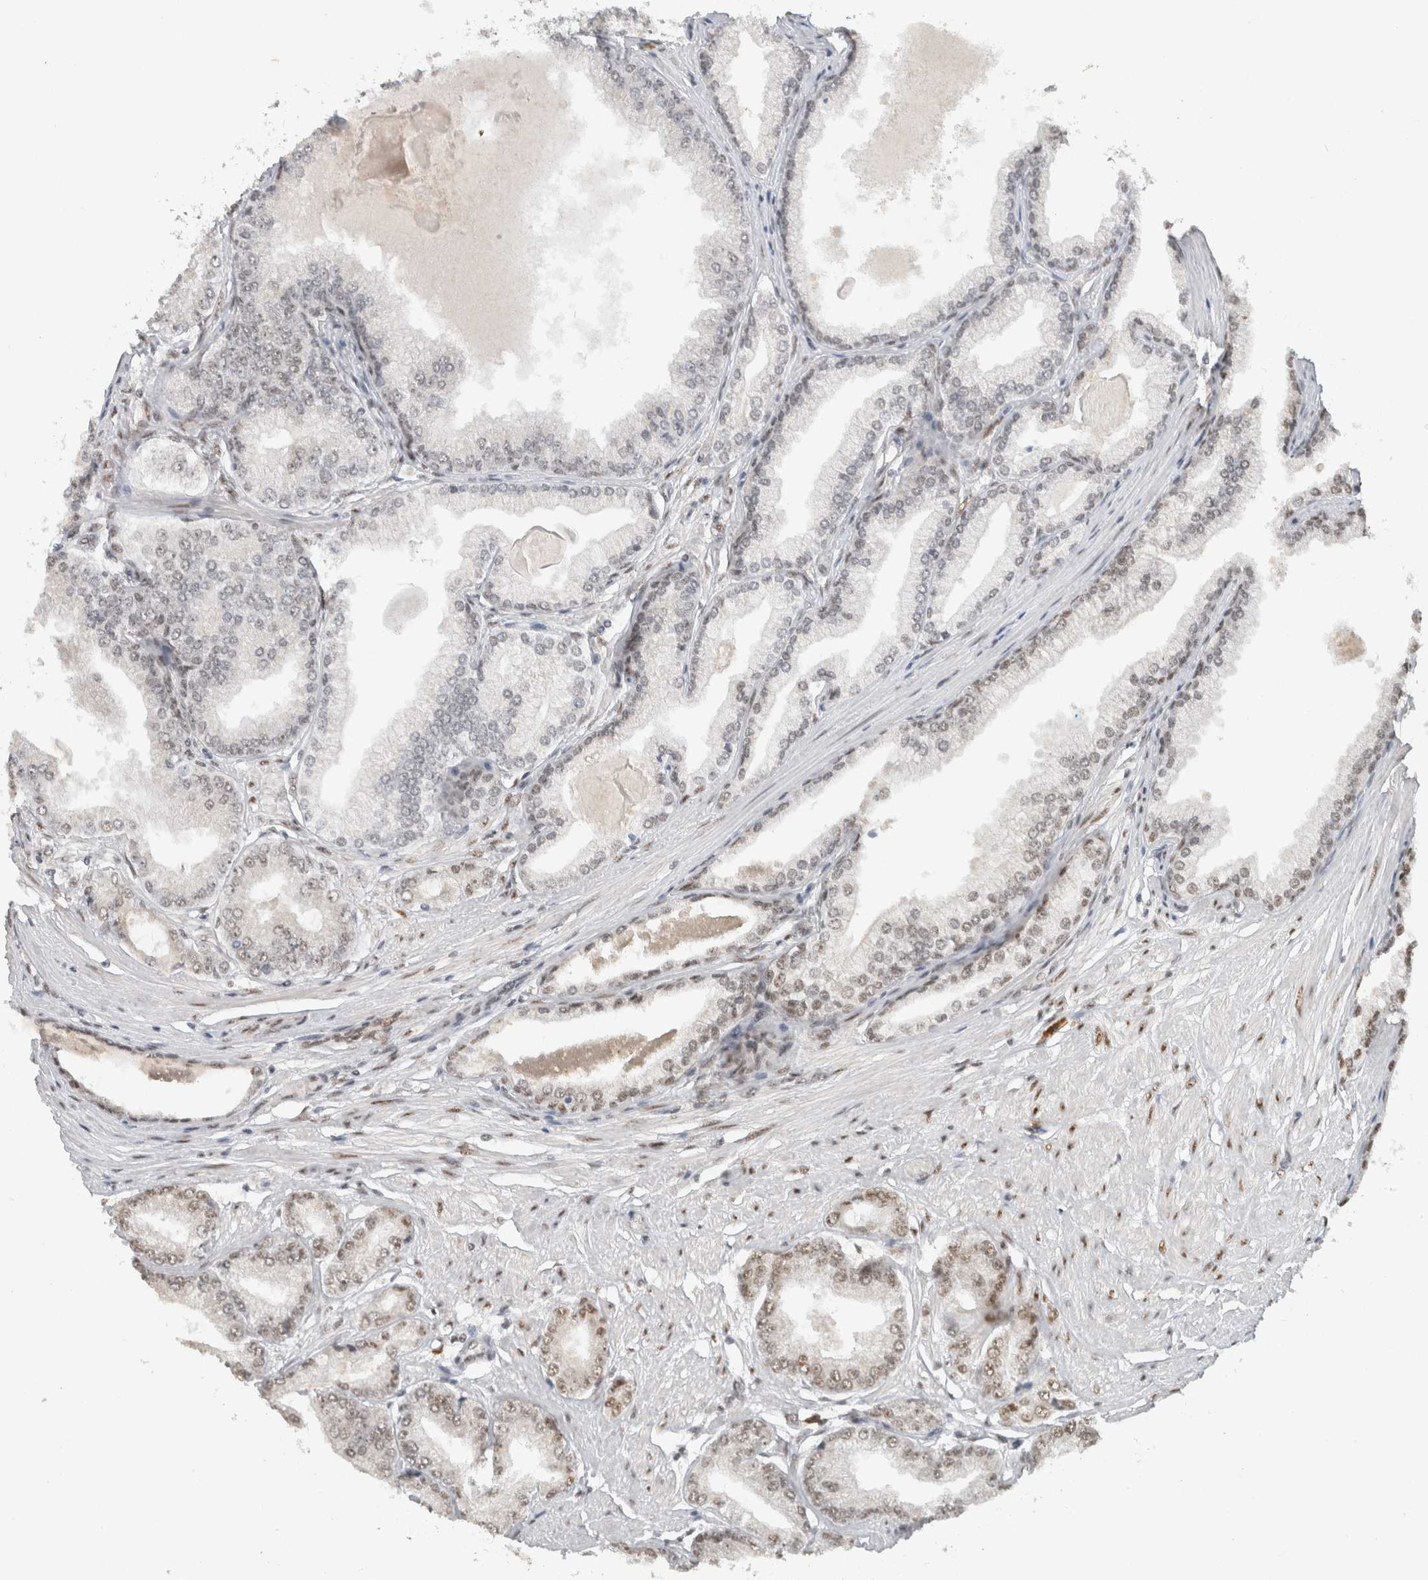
{"staining": {"intensity": "negative", "quantity": "none", "location": "none"}, "tissue": "prostate cancer", "cell_type": "Tumor cells", "image_type": "cancer", "snomed": [{"axis": "morphology", "description": "Adenocarcinoma, Low grade"}, {"axis": "topography", "description": "Prostate"}], "caption": "Immunohistochemistry of human prostate cancer (low-grade adenocarcinoma) exhibits no positivity in tumor cells. (DAB immunohistochemistry visualized using brightfield microscopy, high magnification).", "gene": "DDX42", "patient": {"sex": "male", "age": 52}}